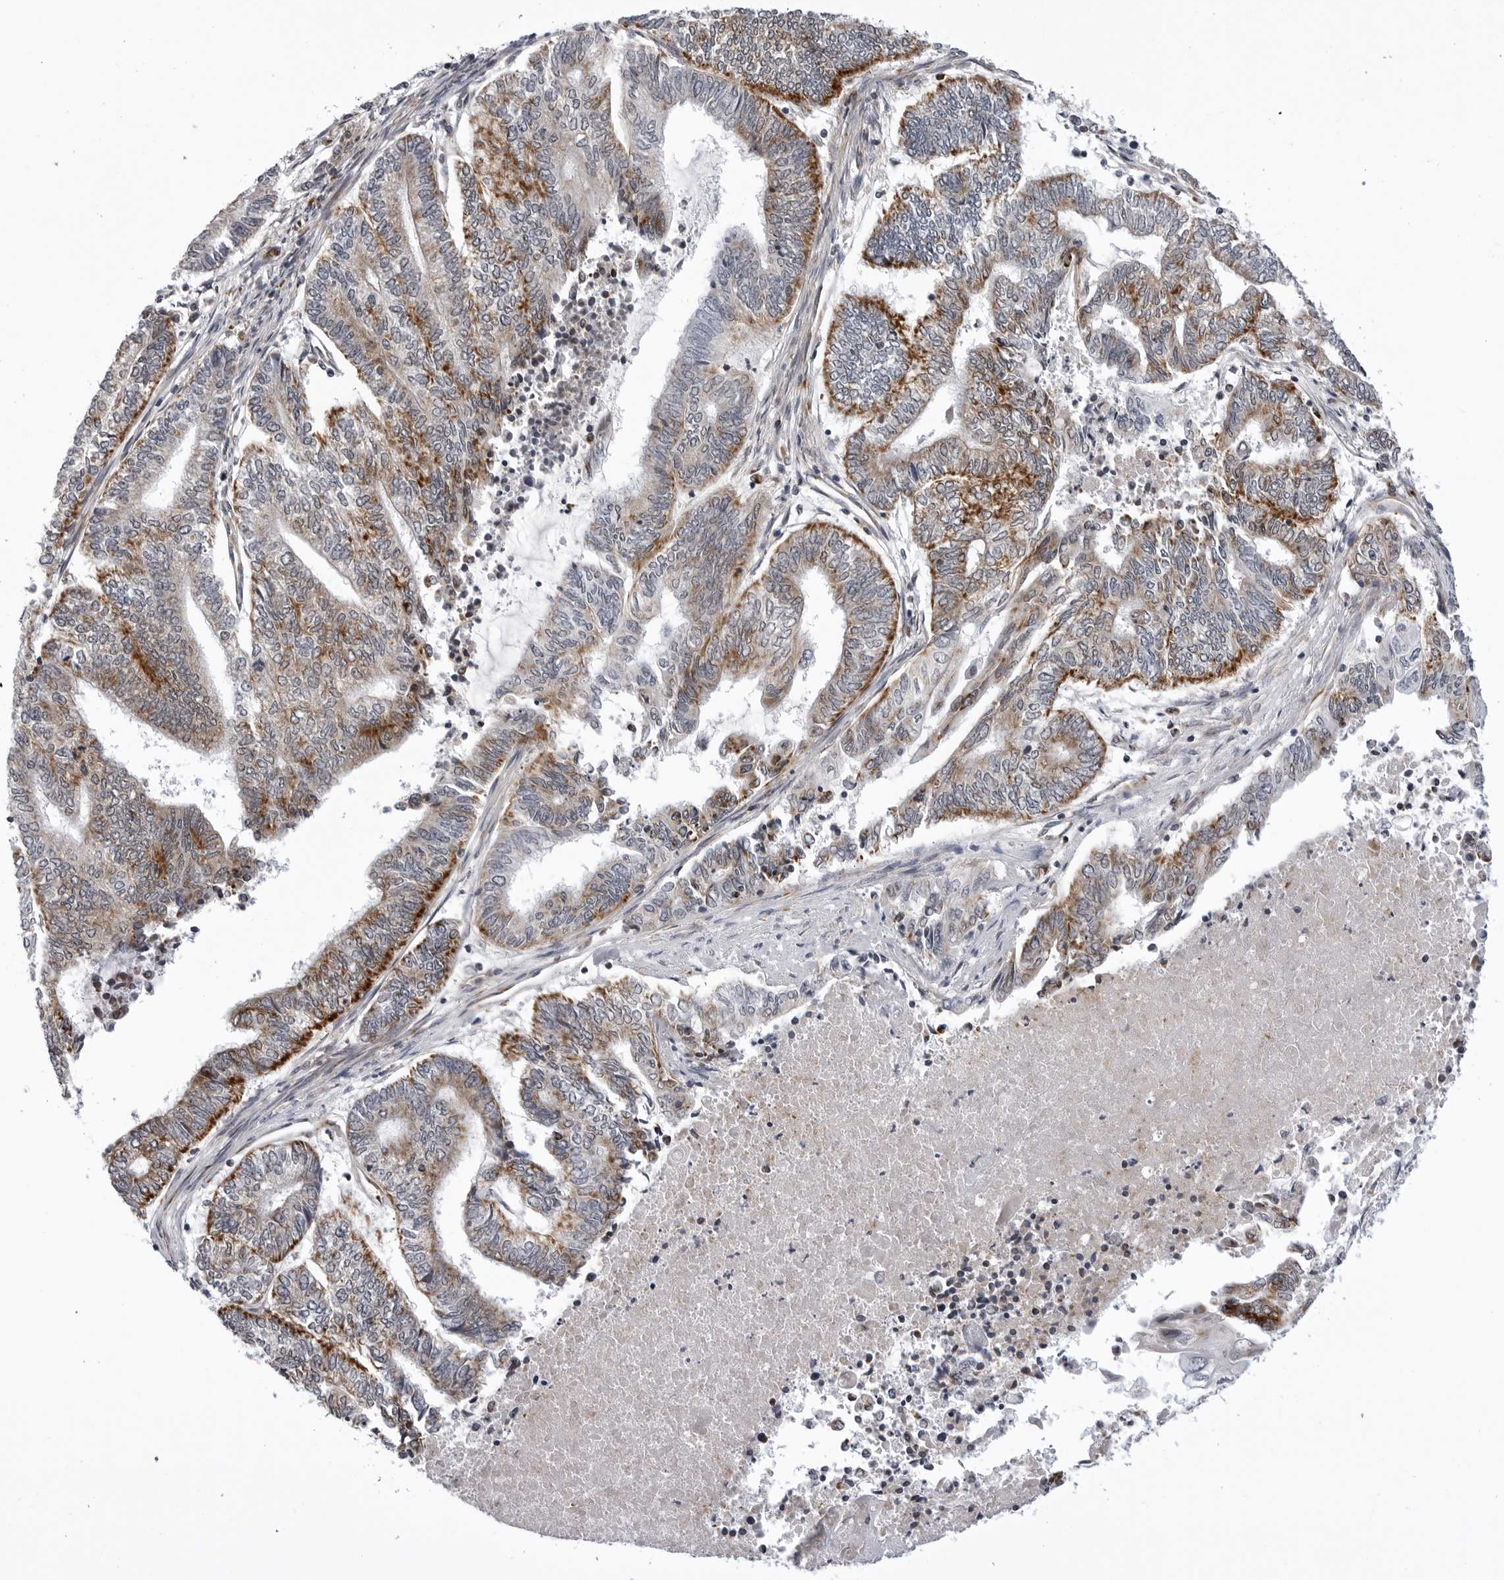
{"staining": {"intensity": "moderate", "quantity": ">75%", "location": "cytoplasmic/membranous"}, "tissue": "endometrial cancer", "cell_type": "Tumor cells", "image_type": "cancer", "snomed": [{"axis": "morphology", "description": "Adenocarcinoma, NOS"}, {"axis": "topography", "description": "Uterus"}, {"axis": "topography", "description": "Endometrium"}], "caption": "Protein positivity by IHC reveals moderate cytoplasmic/membranous staining in about >75% of tumor cells in endometrial cancer.", "gene": "CDK20", "patient": {"sex": "female", "age": 70}}